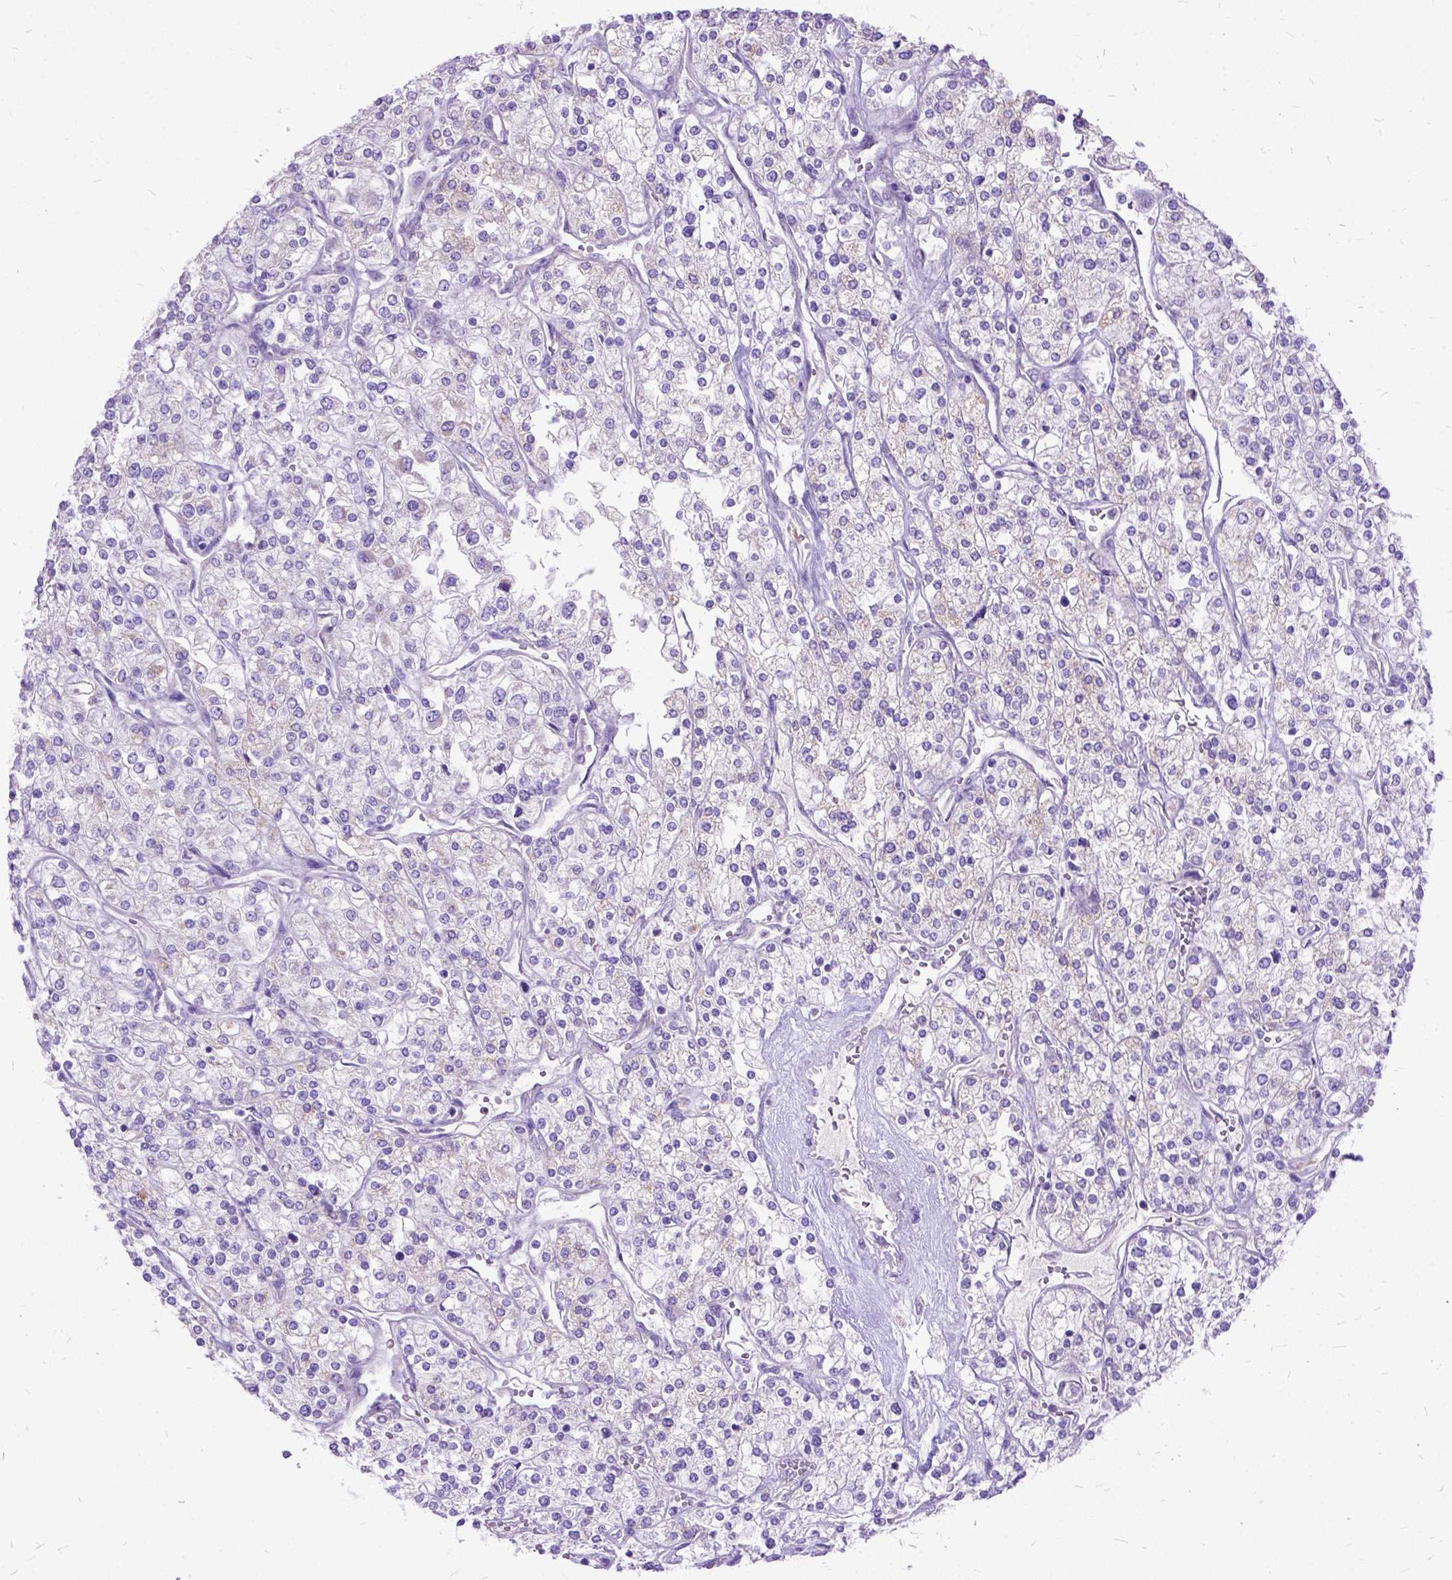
{"staining": {"intensity": "negative", "quantity": "none", "location": "none"}, "tissue": "renal cancer", "cell_type": "Tumor cells", "image_type": "cancer", "snomed": [{"axis": "morphology", "description": "Adenocarcinoma, NOS"}, {"axis": "topography", "description": "Kidney"}], "caption": "Tumor cells are negative for protein expression in human adenocarcinoma (renal).", "gene": "CTAG2", "patient": {"sex": "male", "age": 80}}